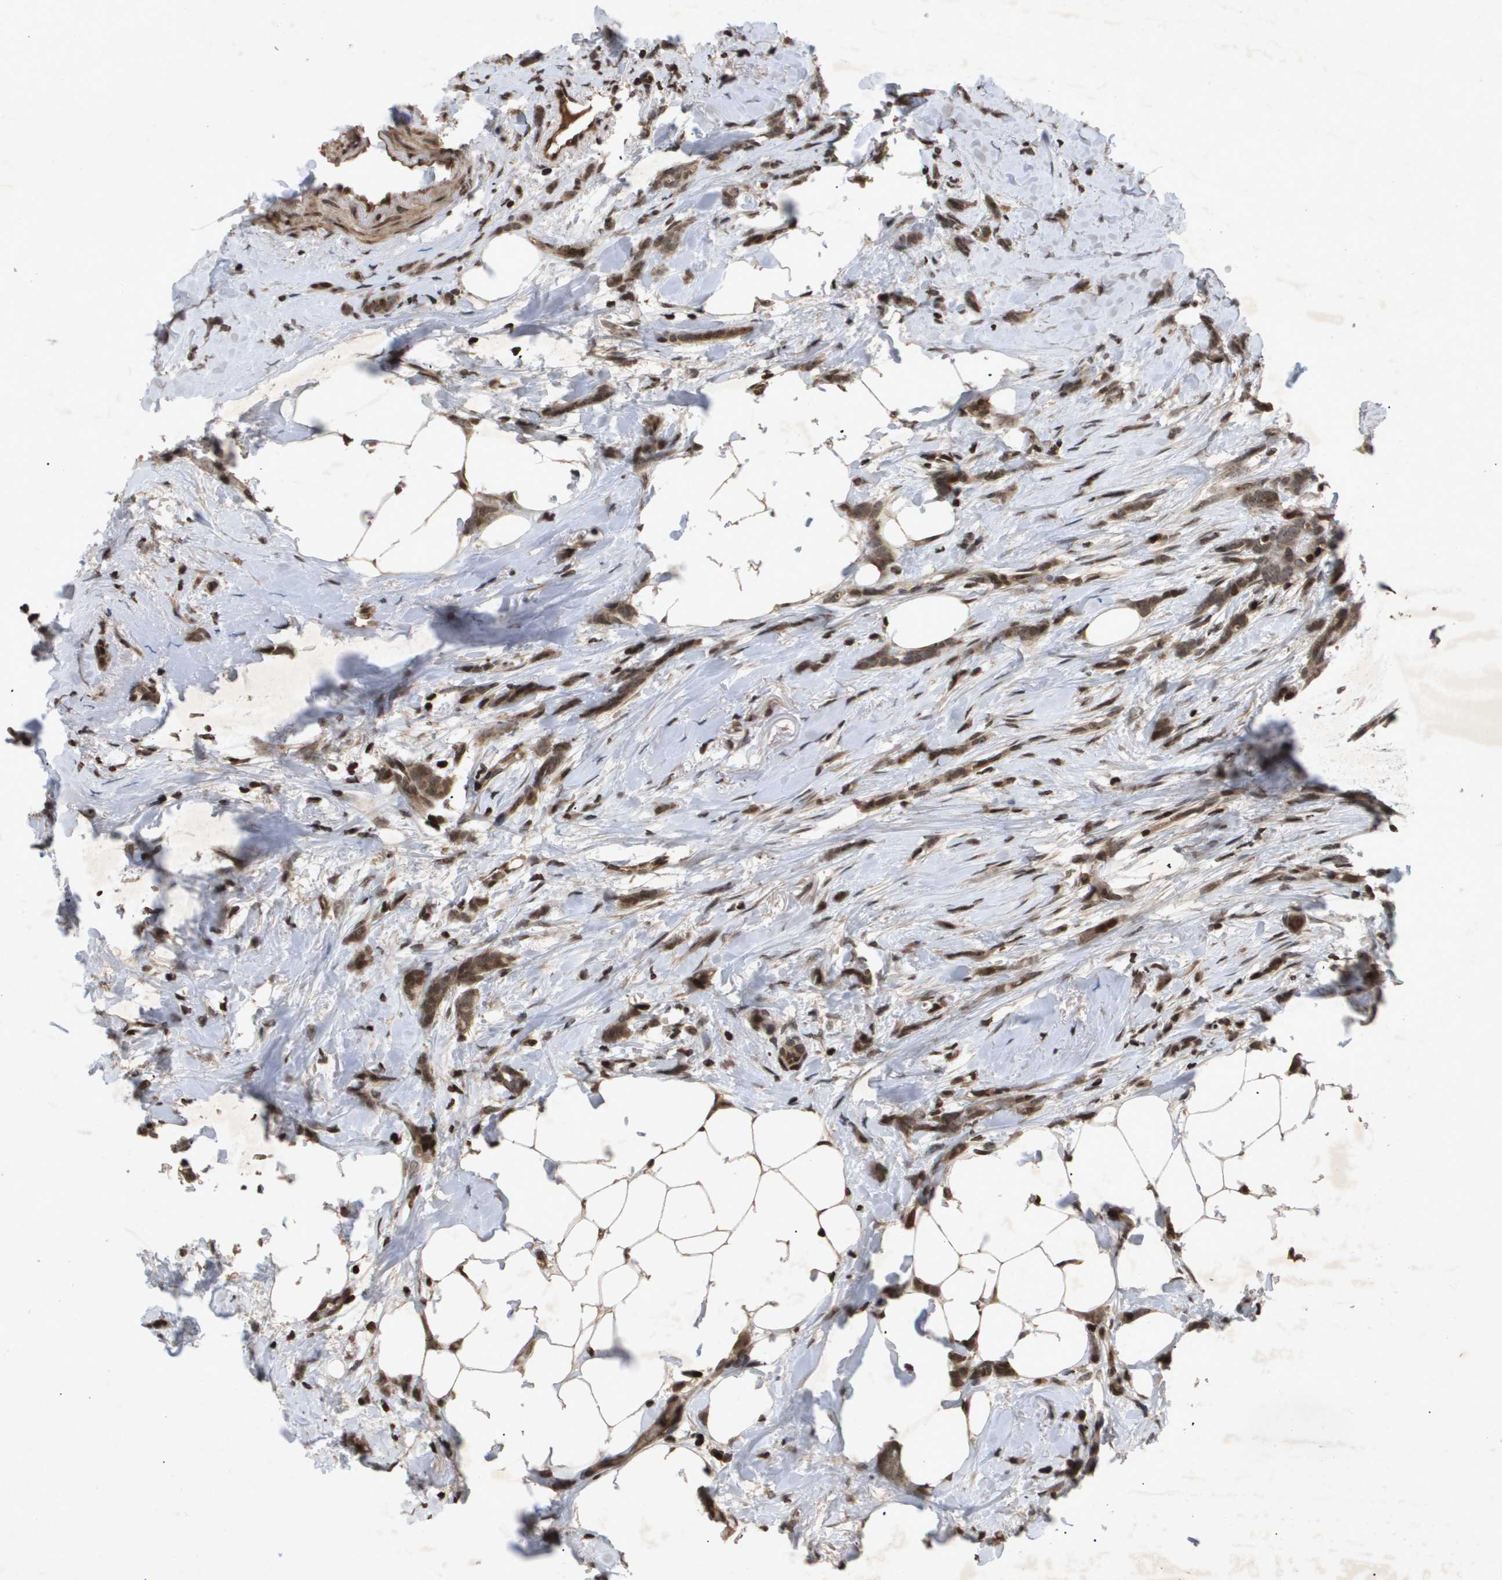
{"staining": {"intensity": "moderate", "quantity": ">75%", "location": "cytoplasmic/membranous,nuclear"}, "tissue": "breast cancer", "cell_type": "Tumor cells", "image_type": "cancer", "snomed": [{"axis": "morphology", "description": "Lobular carcinoma, in situ"}, {"axis": "morphology", "description": "Lobular carcinoma"}, {"axis": "topography", "description": "Breast"}], "caption": "An image showing moderate cytoplasmic/membranous and nuclear staining in about >75% of tumor cells in breast lobular carcinoma, as visualized by brown immunohistochemical staining.", "gene": "HSPA6", "patient": {"sex": "female", "age": 41}}